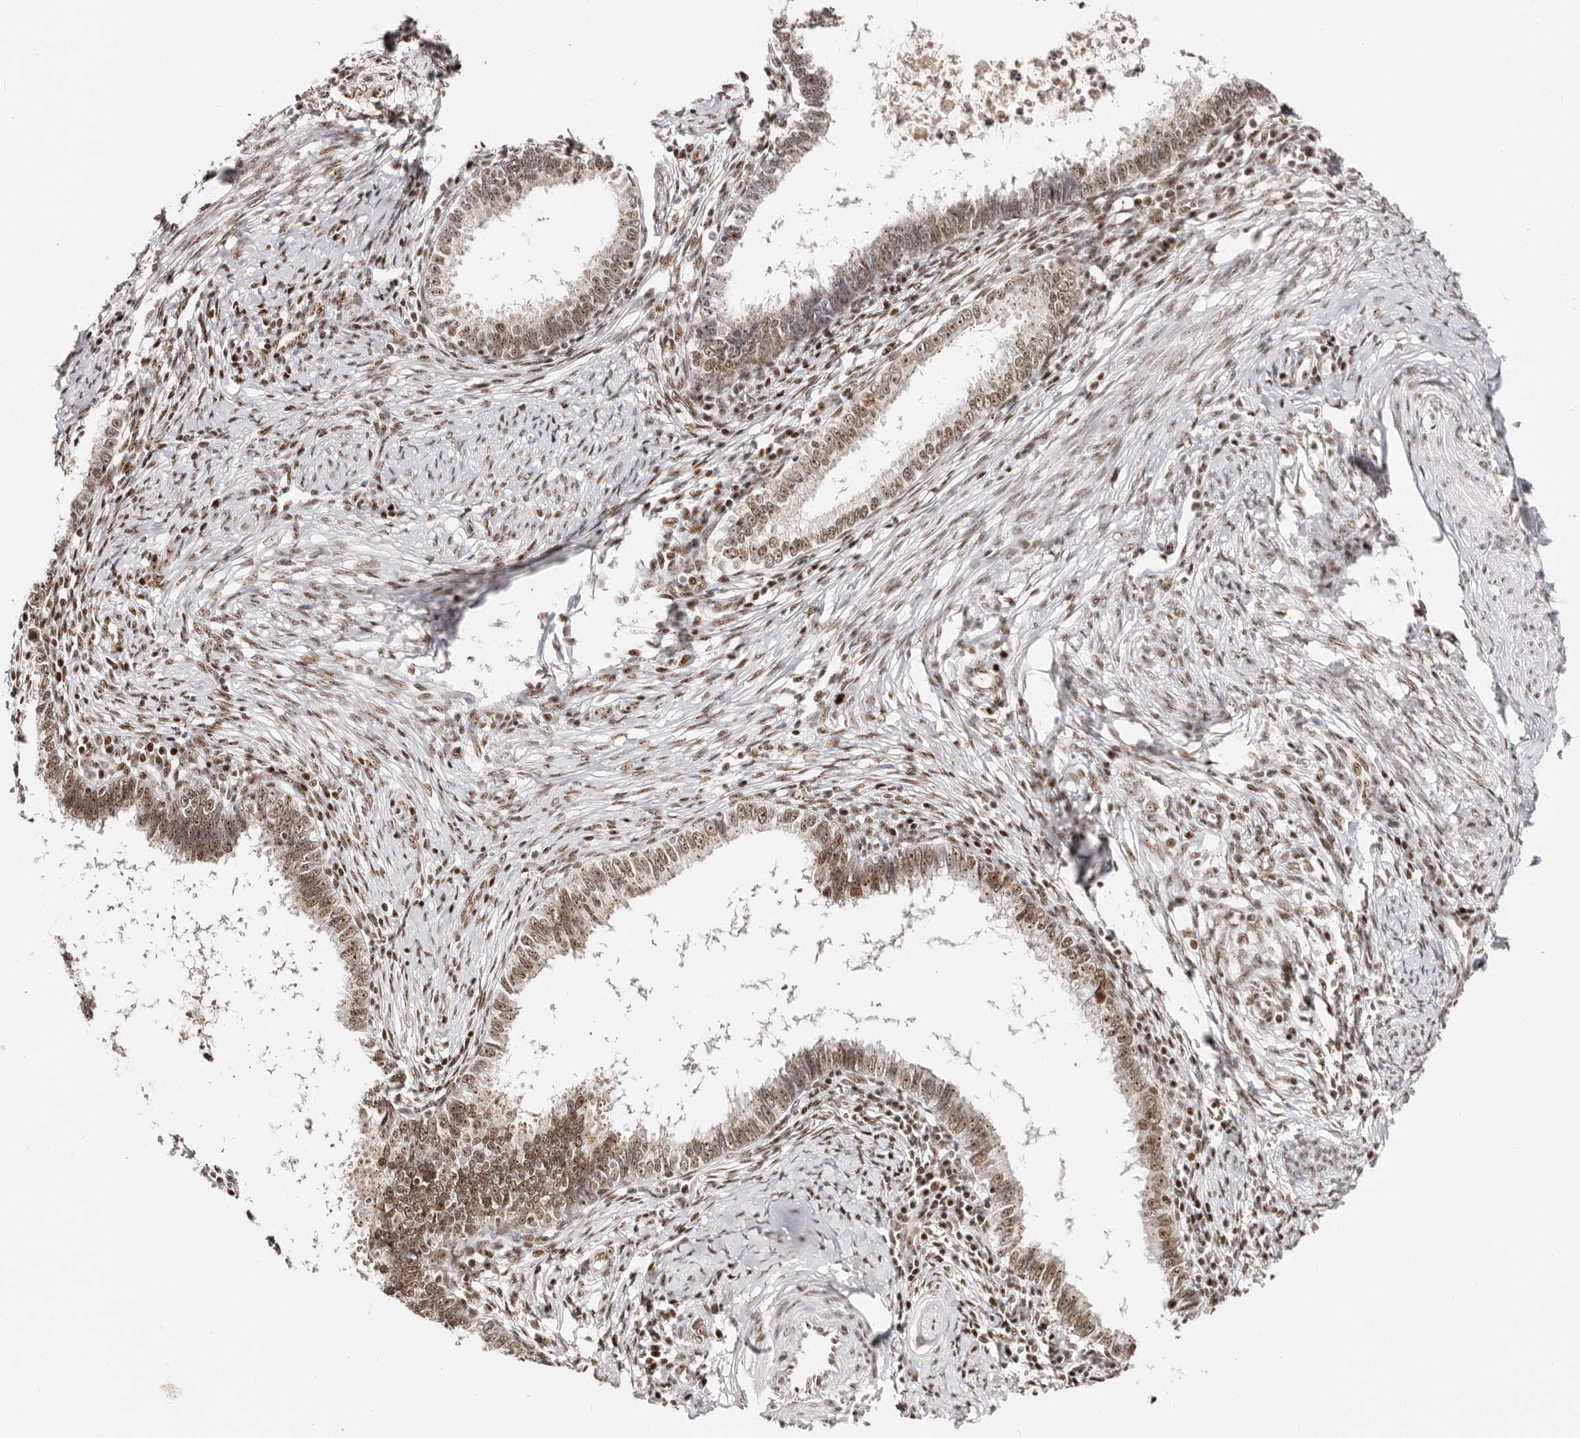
{"staining": {"intensity": "moderate", "quantity": ">75%", "location": "nuclear"}, "tissue": "cervical cancer", "cell_type": "Tumor cells", "image_type": "cancer", "snomed": [{"axis": "morphology", "description": "Adenocarcinoma, NOS"}, {"axis": "topography", "description": "Cervix"}], "caption": "Adenocarcinoma (cervical) stained for a protein (brown) displays moderate nuclear positive expression in approximately >75% of tumor cells.", "gene": "IQGAP3", "patient": {"sex": "female", "age": 36}}